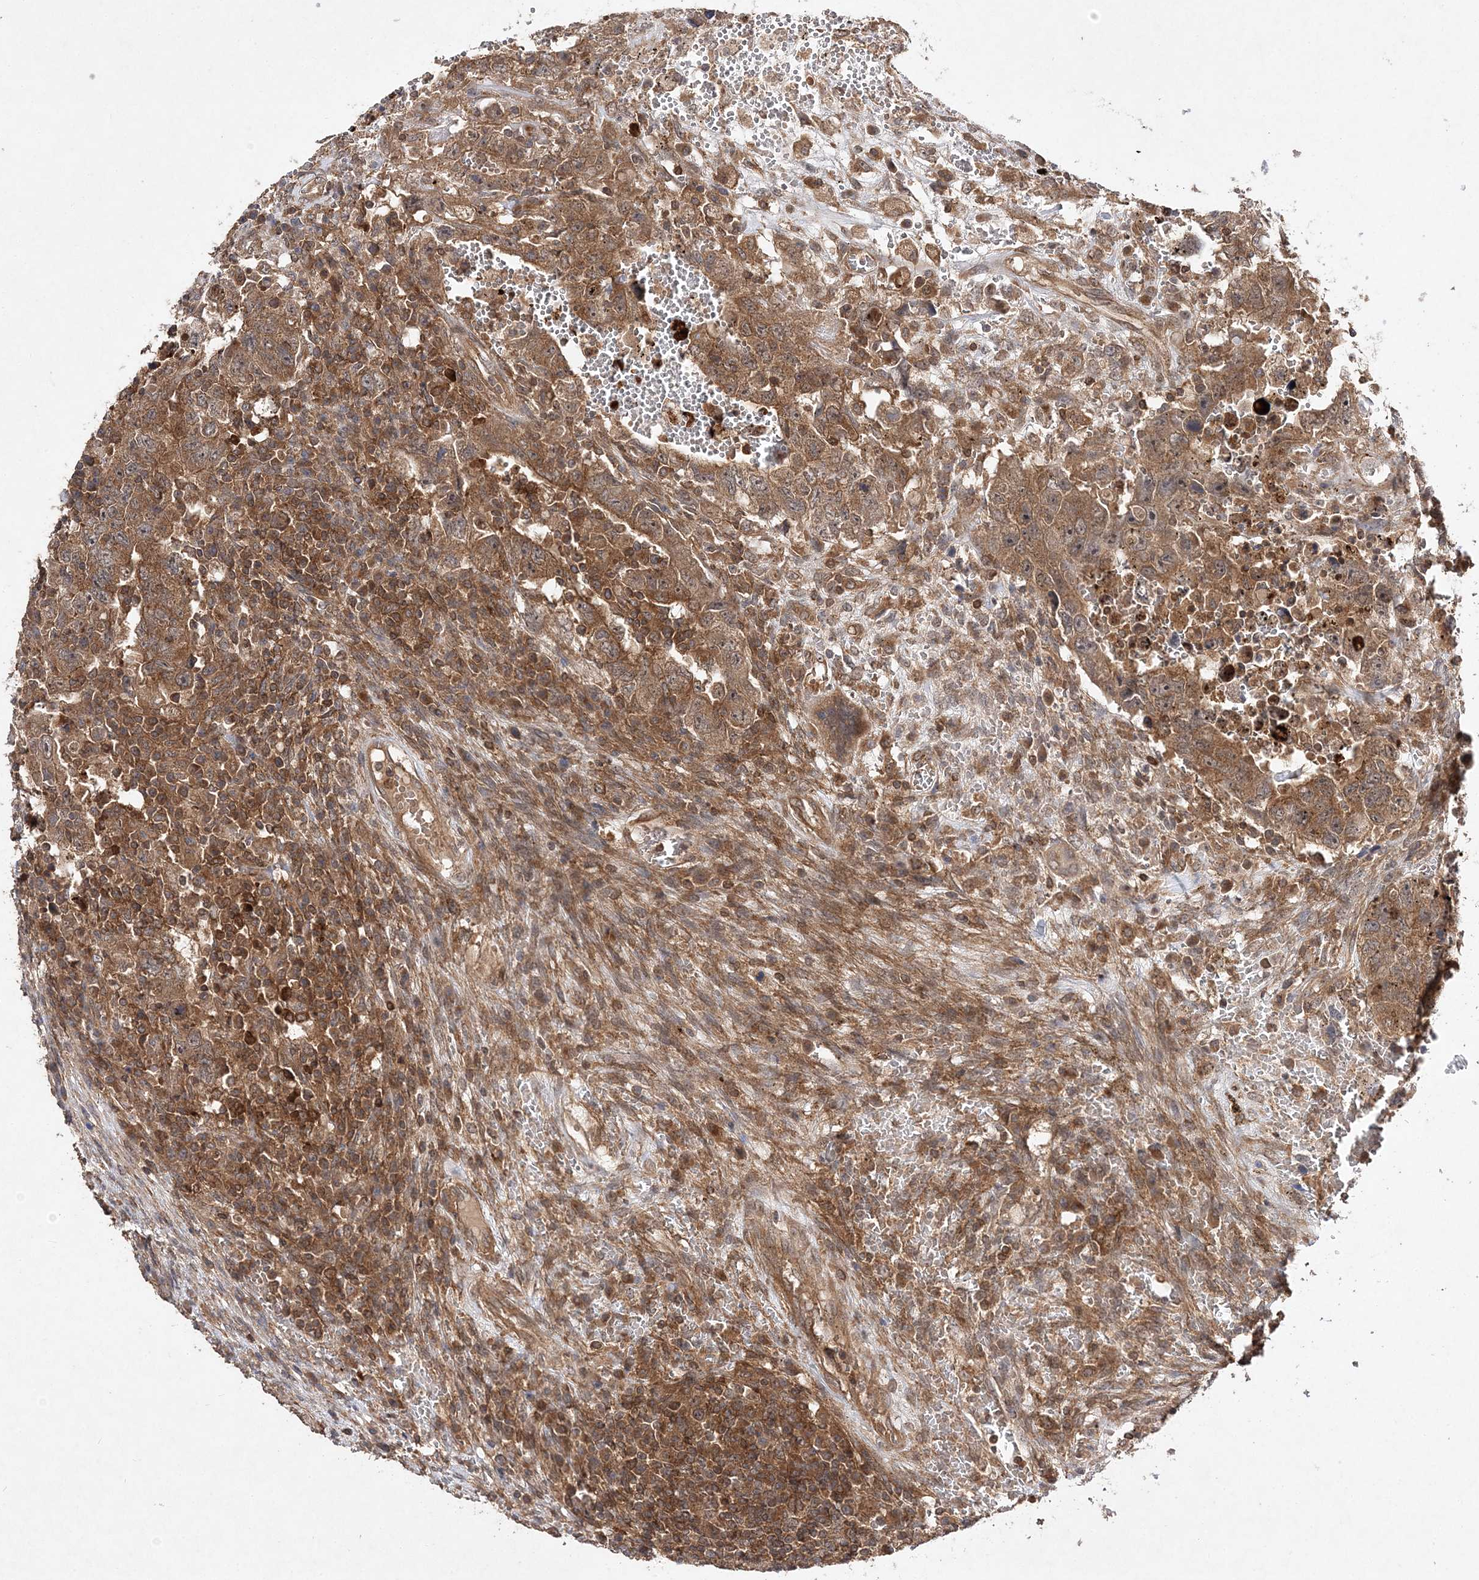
{"staining": {"intensity": "moderate", "quantity": ">75%", "location": "cytoplasmic/membranous"}, "tissue": "testis cancer", "cell_type": "Tumor cells", "image_type": "cancer", "snomed": [{"axis": "morphology", "description": "Carcinoma, Embryonal, NOS"}, {"axis": "topography", "description": "Testis"}], "caption": "IHC (DAB (3,3'-diaminobenzidine)) staining of human testis cancer demonstrates moderate cytoplasmic/membranous protein staining in about >75% of tumor cells.", "gene": "TMEM9B", "patient": {"sex": "male", "age": 26}}